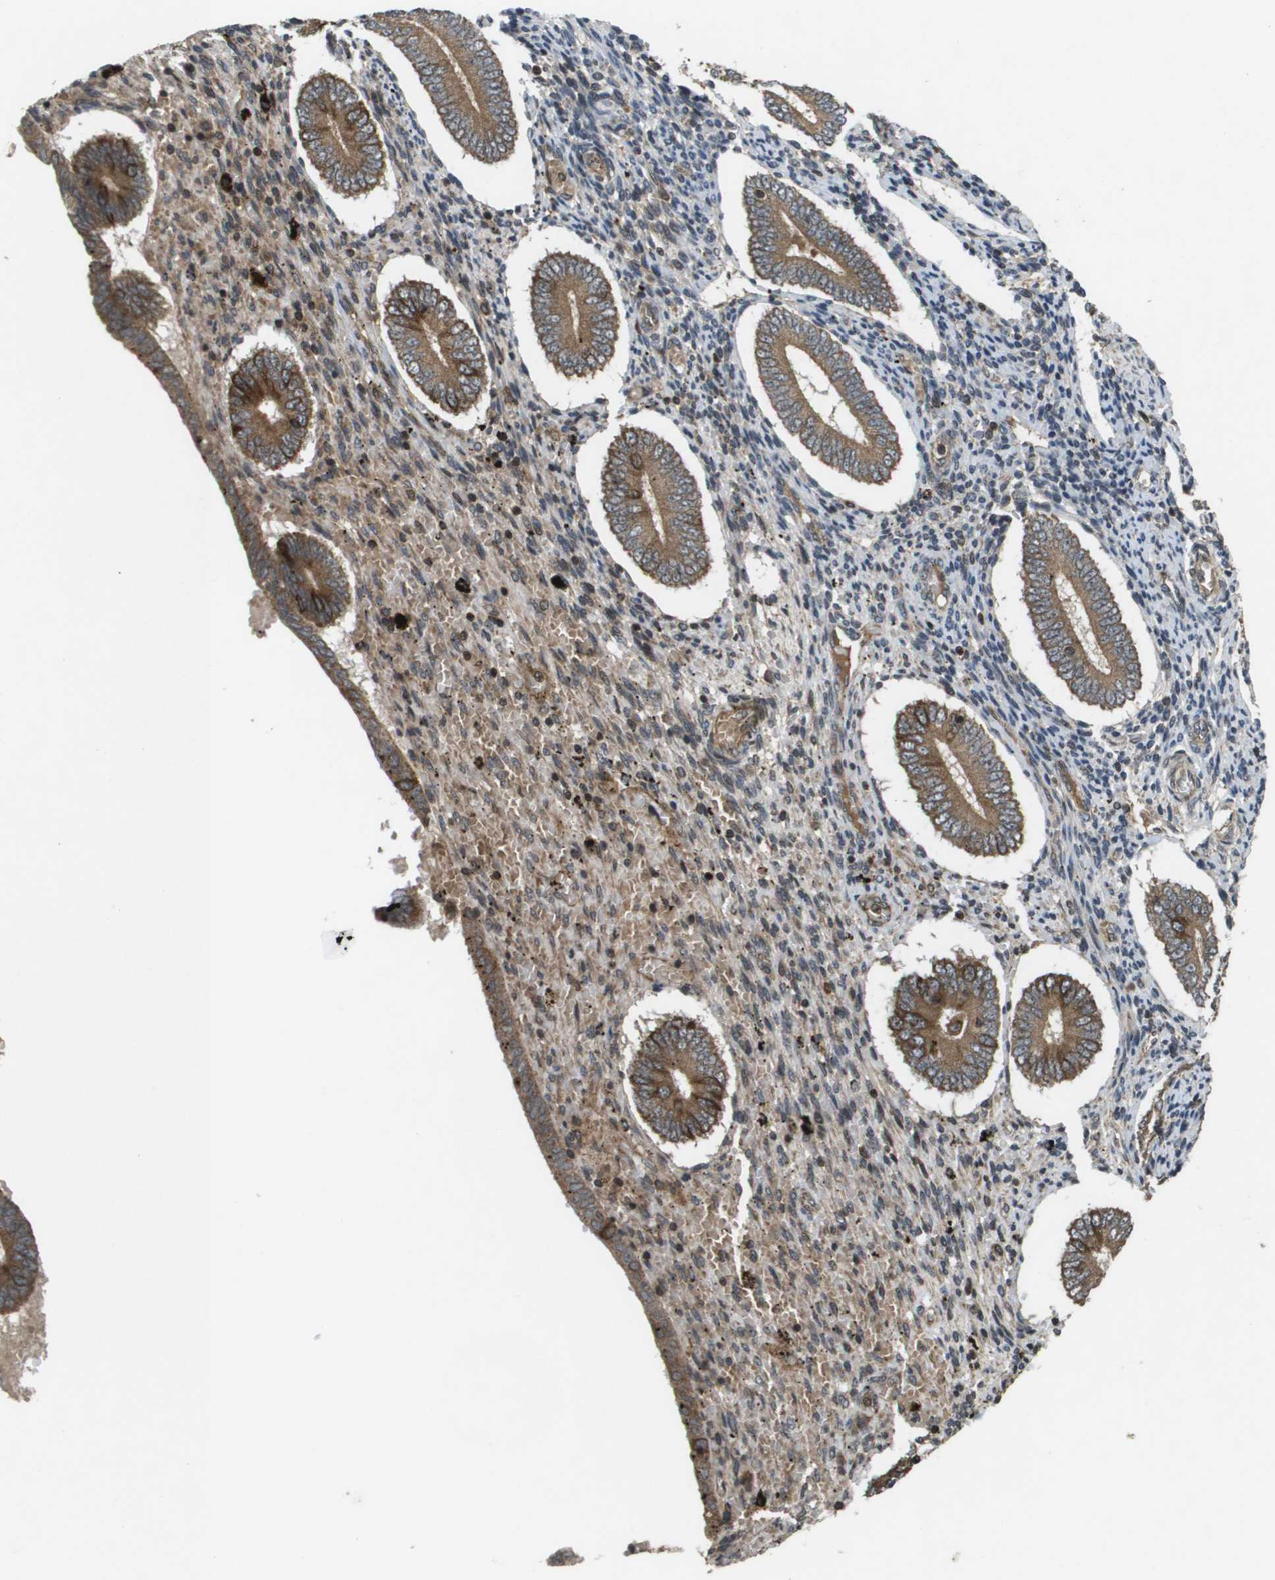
{"staining": {"intensity": "weak", "quantity": "25%-75%", "location": "cytoplasmic/membranous"}, "tissue": "endometrium", "cell_type": "Cells in endometrial stroma", "image_type": "normal", "snomed": [{"axis": "morphology", "description": "Normal tissue, NOS"}, {"axis": "topography", "description": "Endometrium"}], "caption": "Immunohistochemical staining of benign endometrium shows low levels of weak cytoplasmic/membranous staining in approximately 25%-75% of cells in endometrial stroma. The protein is stained brown, and the nuclei are stained in blue (DAB (3,3'-diaminobenzidine) IHC with brightfield microscopy, high magnification).", "gene": "KIF11", "patient": {"sex": "female", "age": 42}}